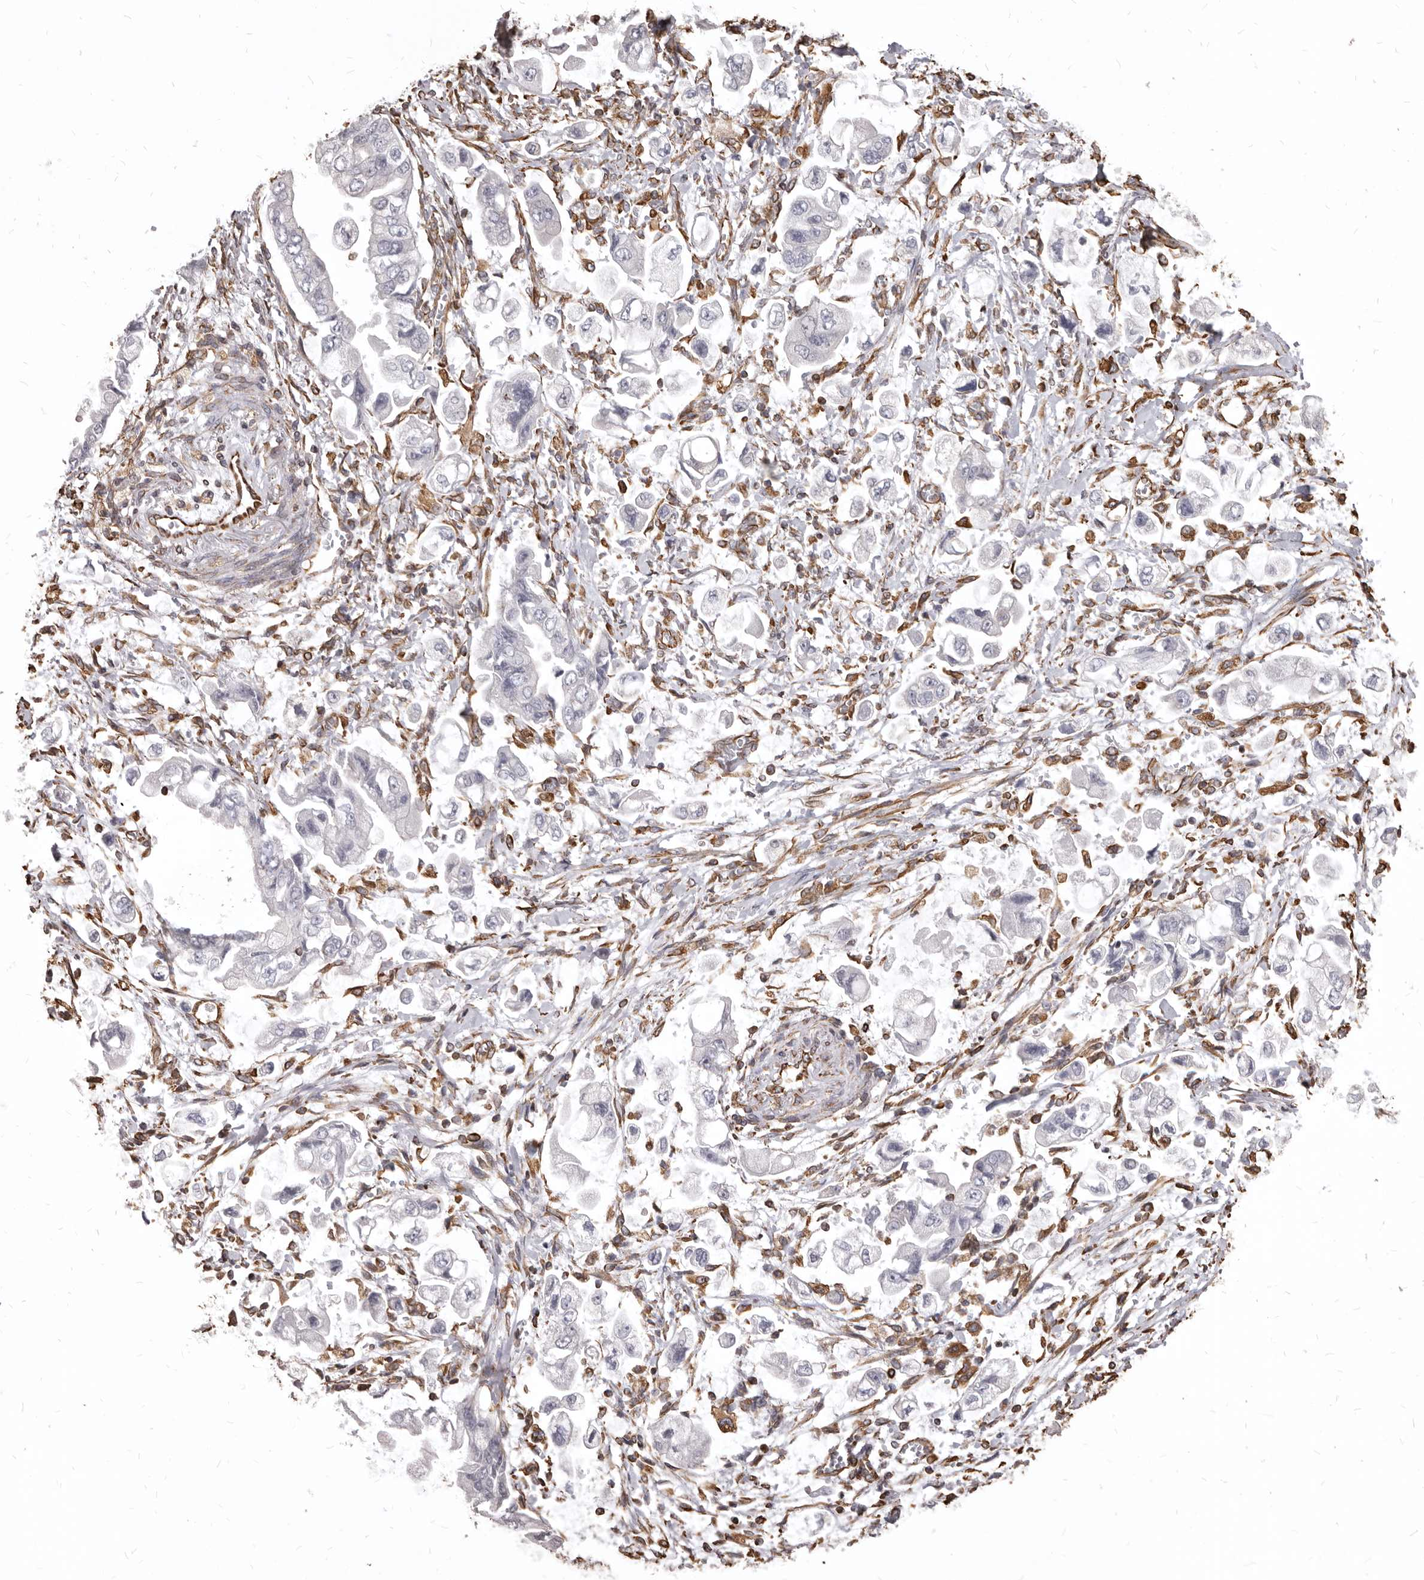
{"staining": {"intensity": "negative", "quantity": "none", "location": "none"}, "tissue": "stomach cancer", "cell_type": "Tumor cells", "image_type": "cancer", "snomed": [{"axis": "morphology", "description": "Adenocarcinoma, NOS"}, {"axis": "topography", "description": "Stomach"}], "caption": "IHC histopathology image of neoplastic tissue: human stomach cancer stained with DAB (3,3'-diaminobenzidine) shows no significant protein positivity in tumor cells.", "gene": "MTURN", "patient": {"sex": "male", "age": 62}}